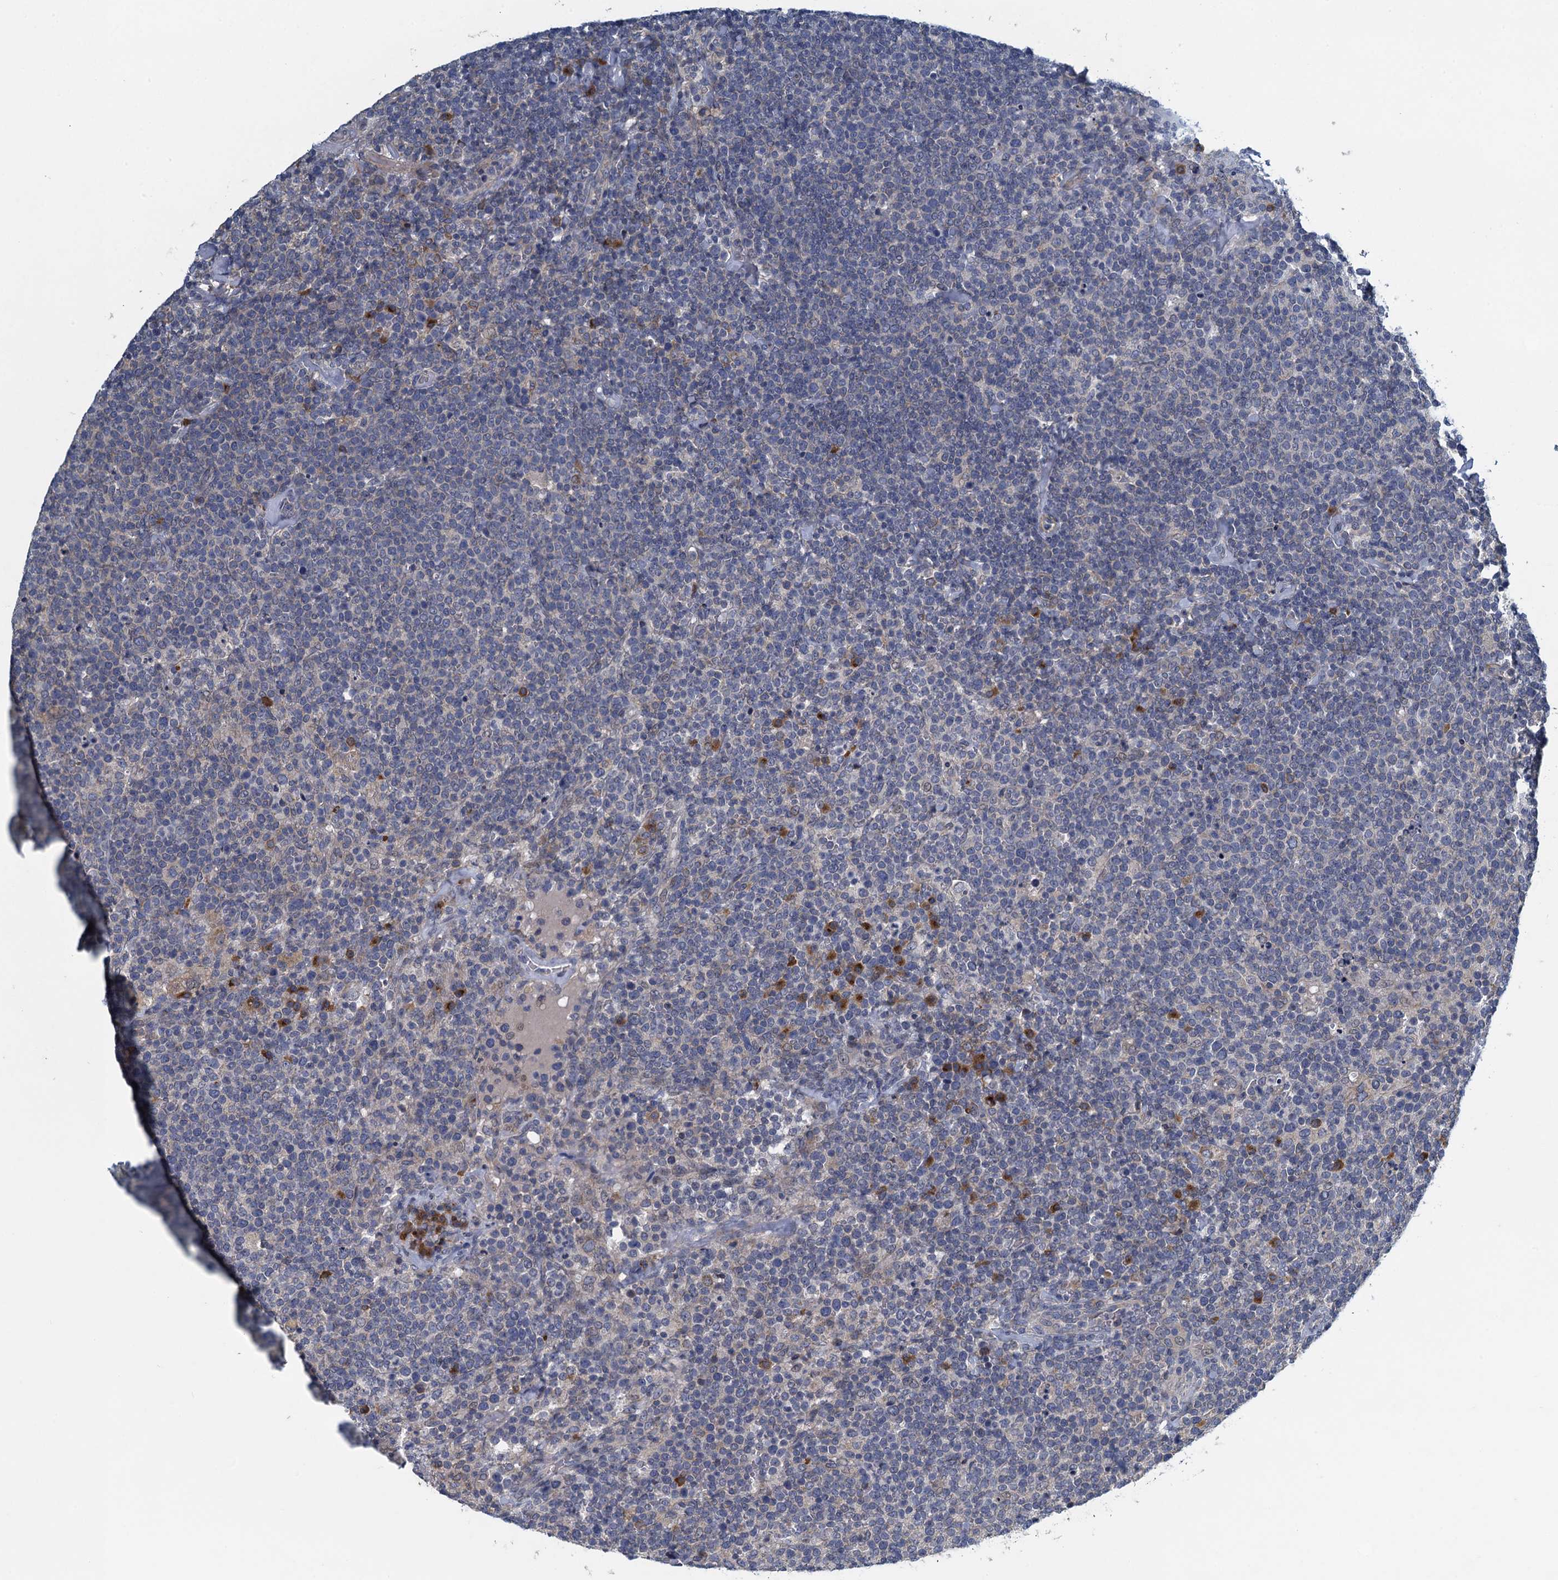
{"staining": {"intensity": "negative", "quantity": "none", "location": "none"}, "tissue": "lymphoma", "cell_type": "Tumor cells", "image_type": "cancer", "snomed": [{"axis": "morphology", "description": "Malignant lymphoma, non-Hodgkin's type, High grade"}, {"axis": "topography", "description": "Lymph node"}], "caption": "Immunohistochemistry of lymphoma demonstrates no staining in tumor cells.", "gene": "ALG2", "patient": {"sex": "male", "age": 61}}